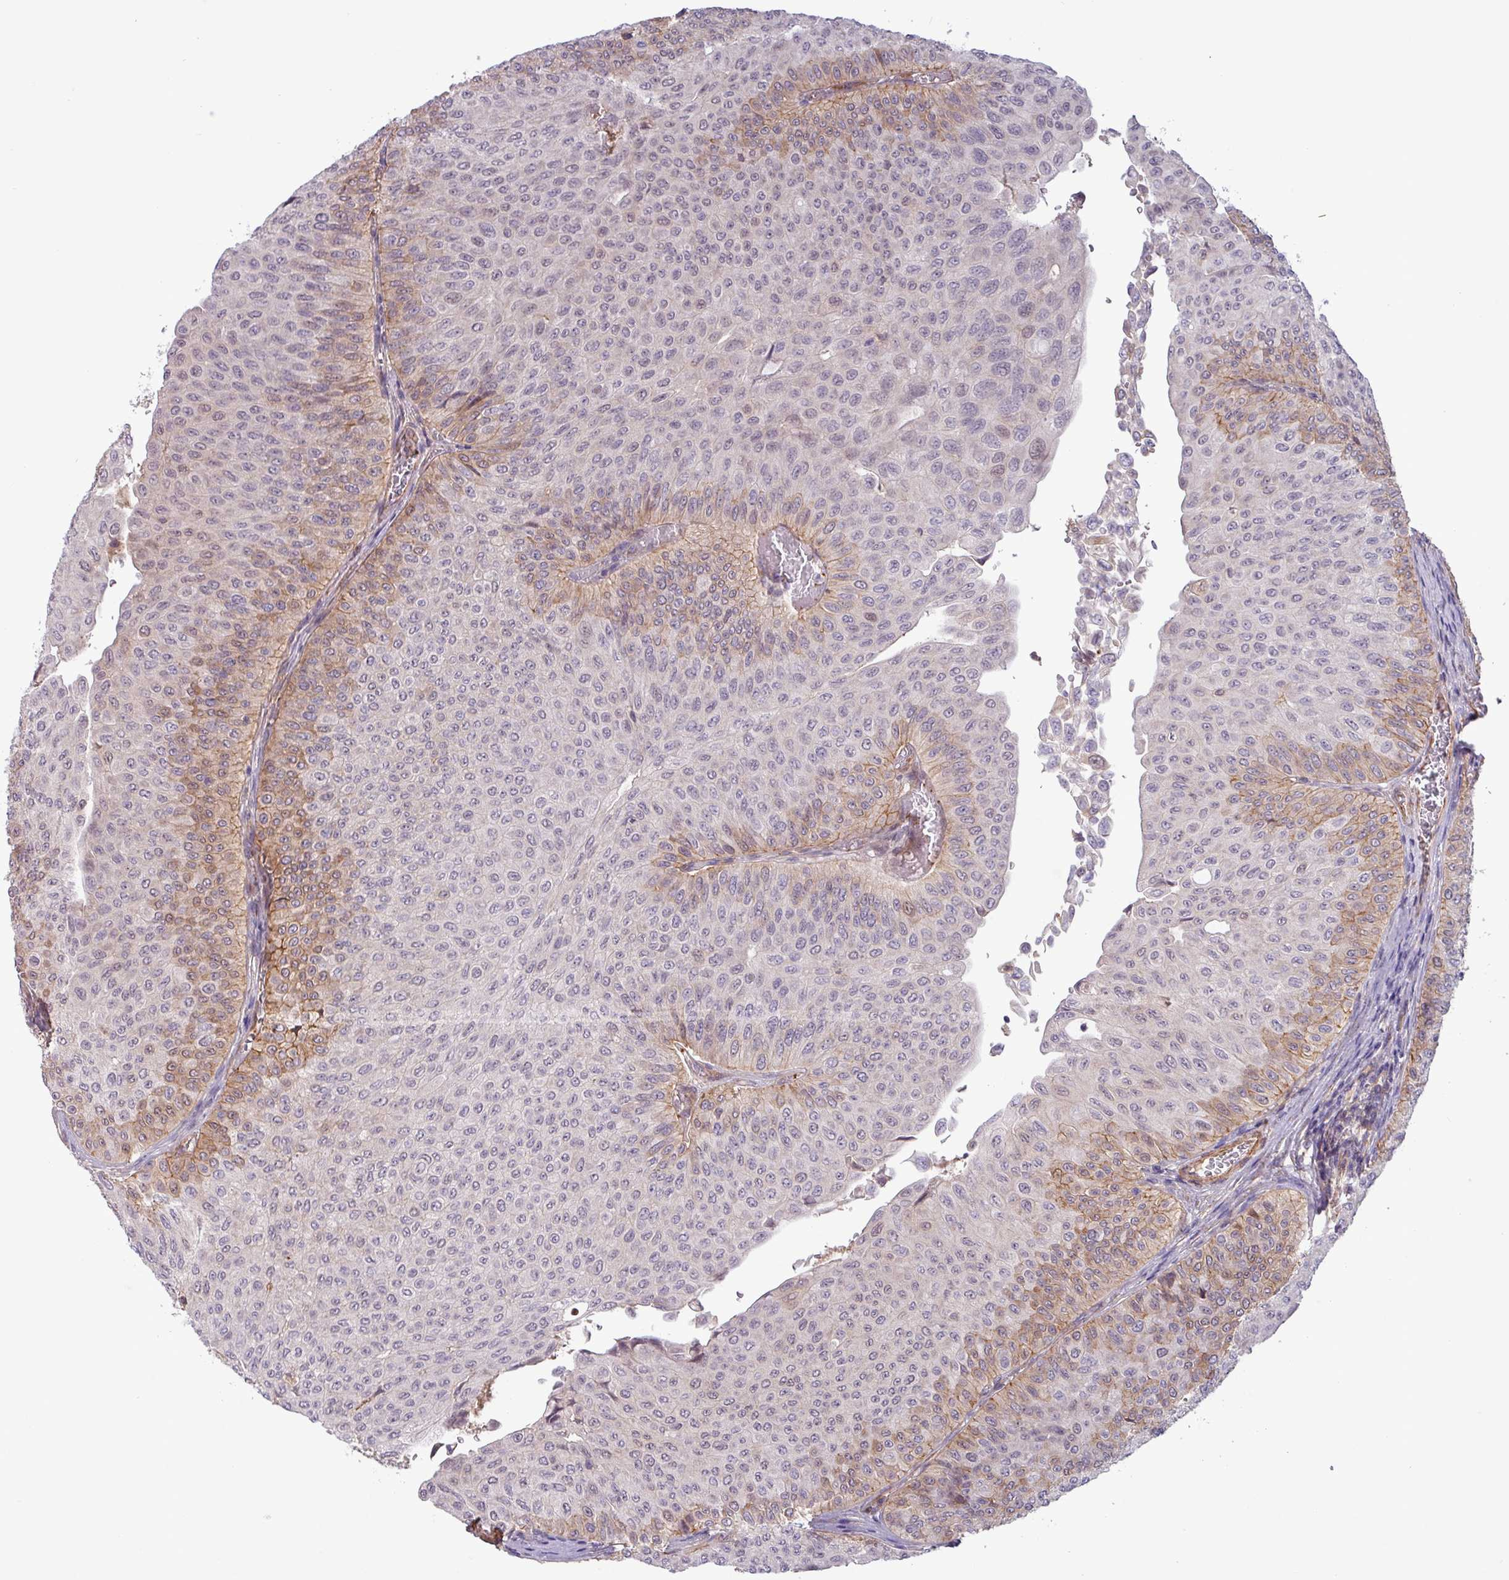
{"staining": {"intensity": "weak", "quantity": "25%-75%", "location": "cytoplasmic/membranous"}, "tissue": "urothelial cancer", "cell_type": "Tumor cells", "image_type": "cancer", "snomed": [{"axis": "morphology", "description": "Urothelial carcinoma, NOS"}, {"axis": "topography", "description": "Urinary bladder"}], "caption": "Transitional cell carcinoma stained with a protein marker displays weak staining in tumor cells.", "gene": "PCED1A", "patient": {"sex": "male", "age": 59}}